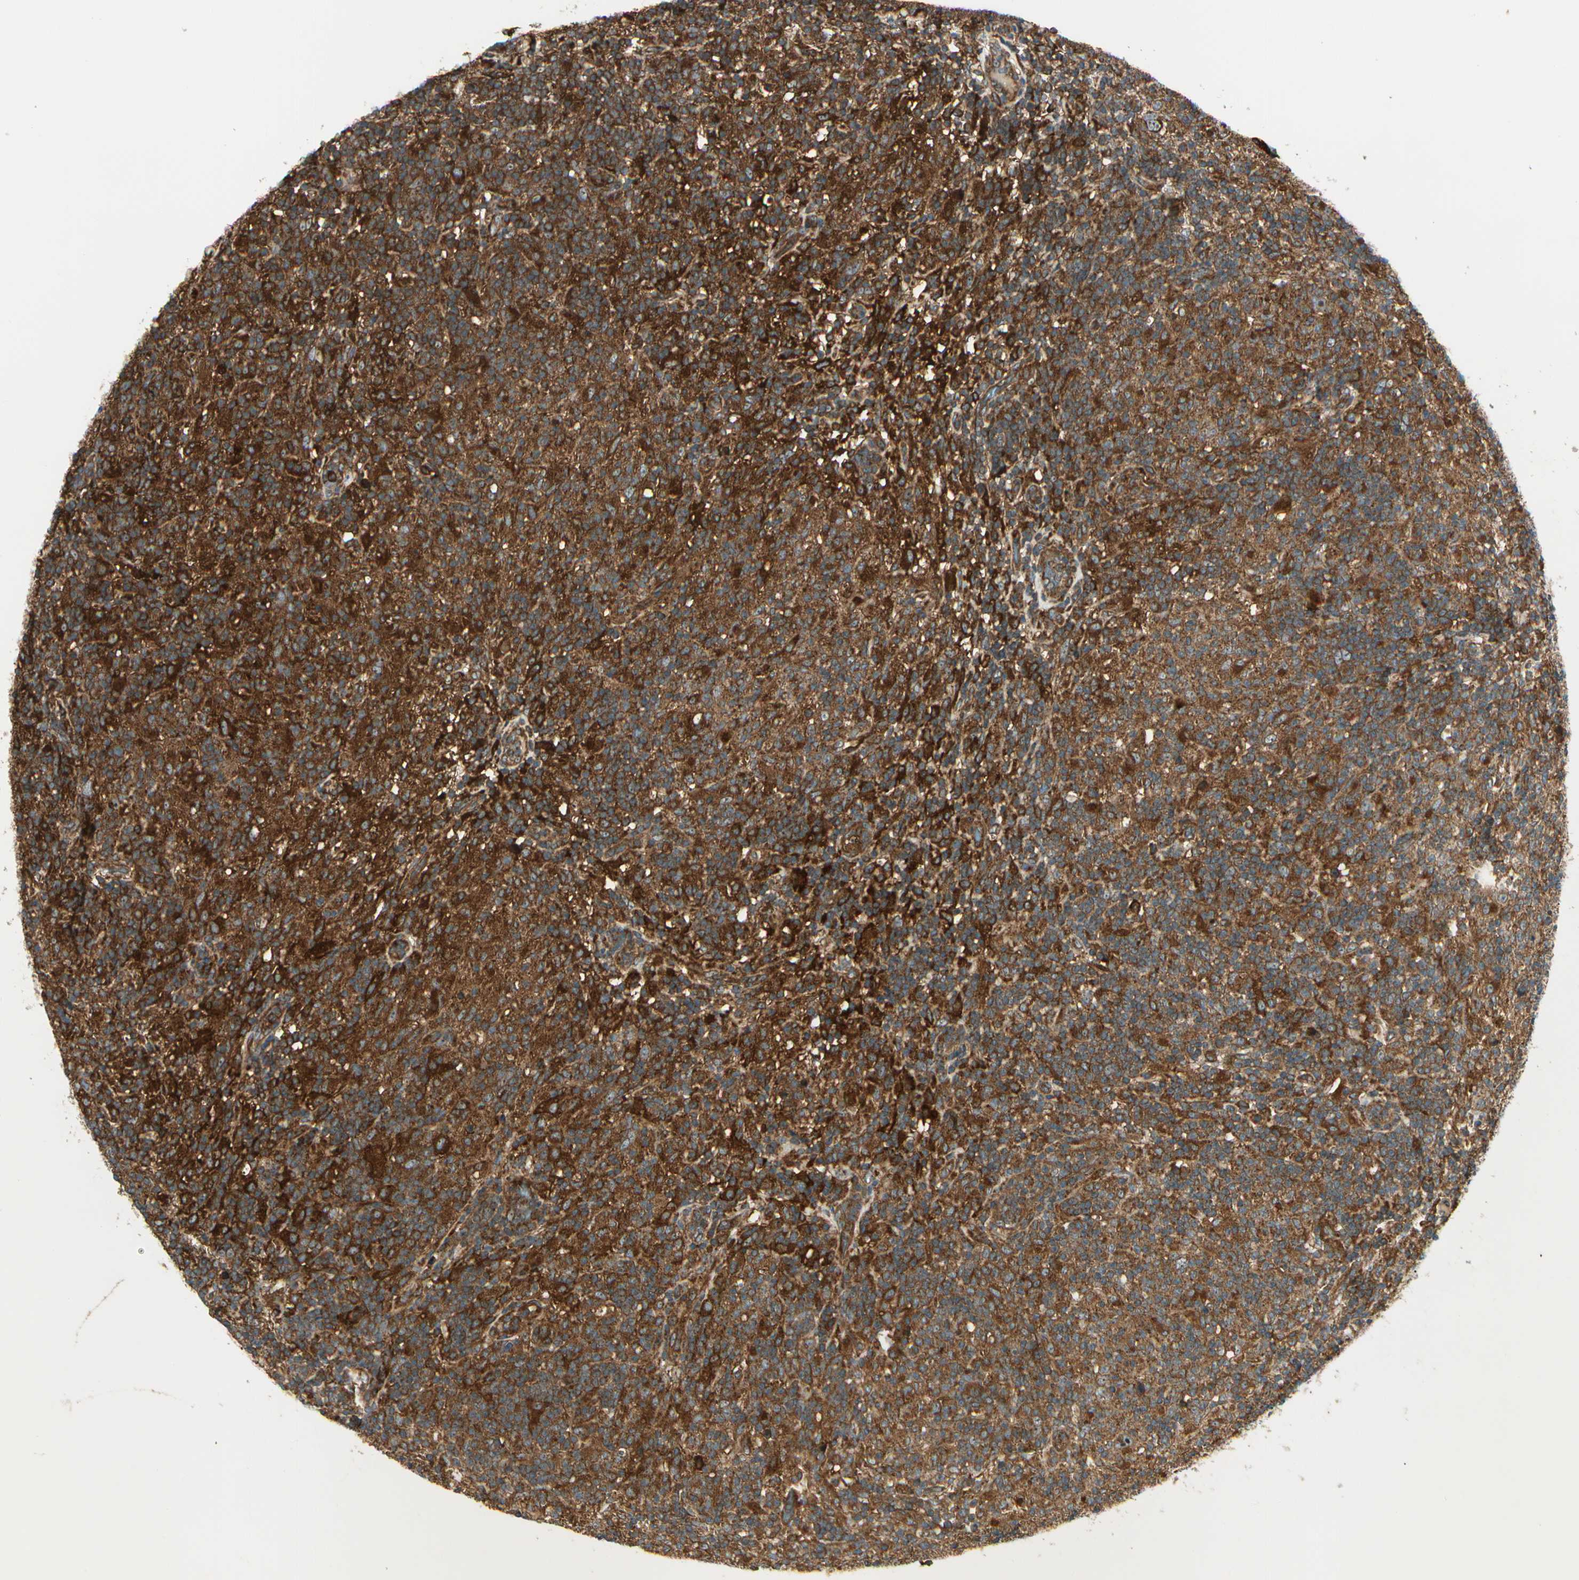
{"staining": {"intensity": "strong", "quantity": ">75%", "location": "cytoplasmic/membranous"}, "tissue": "lymphoma", "cell_type": "Tumor cells", "image_type": "cancer", "snomed": [{"axis": "morphology", "description": "Hodgkin's disease, NOS"}, {"axis": "topography", "description": "Lymph node"}], "caption": "A brown stain highlights strong cytoplasmic/membranous staining of a protein in Hodgkin's disease tumor cells. The staining was performed using DAB to visualize the protein expression in brown, while the nuclei were stained in blue with hematoxylin (Magnification: 20x).", "gene": "FKBP15", "patient": {"sex": "male", "age": 70}}